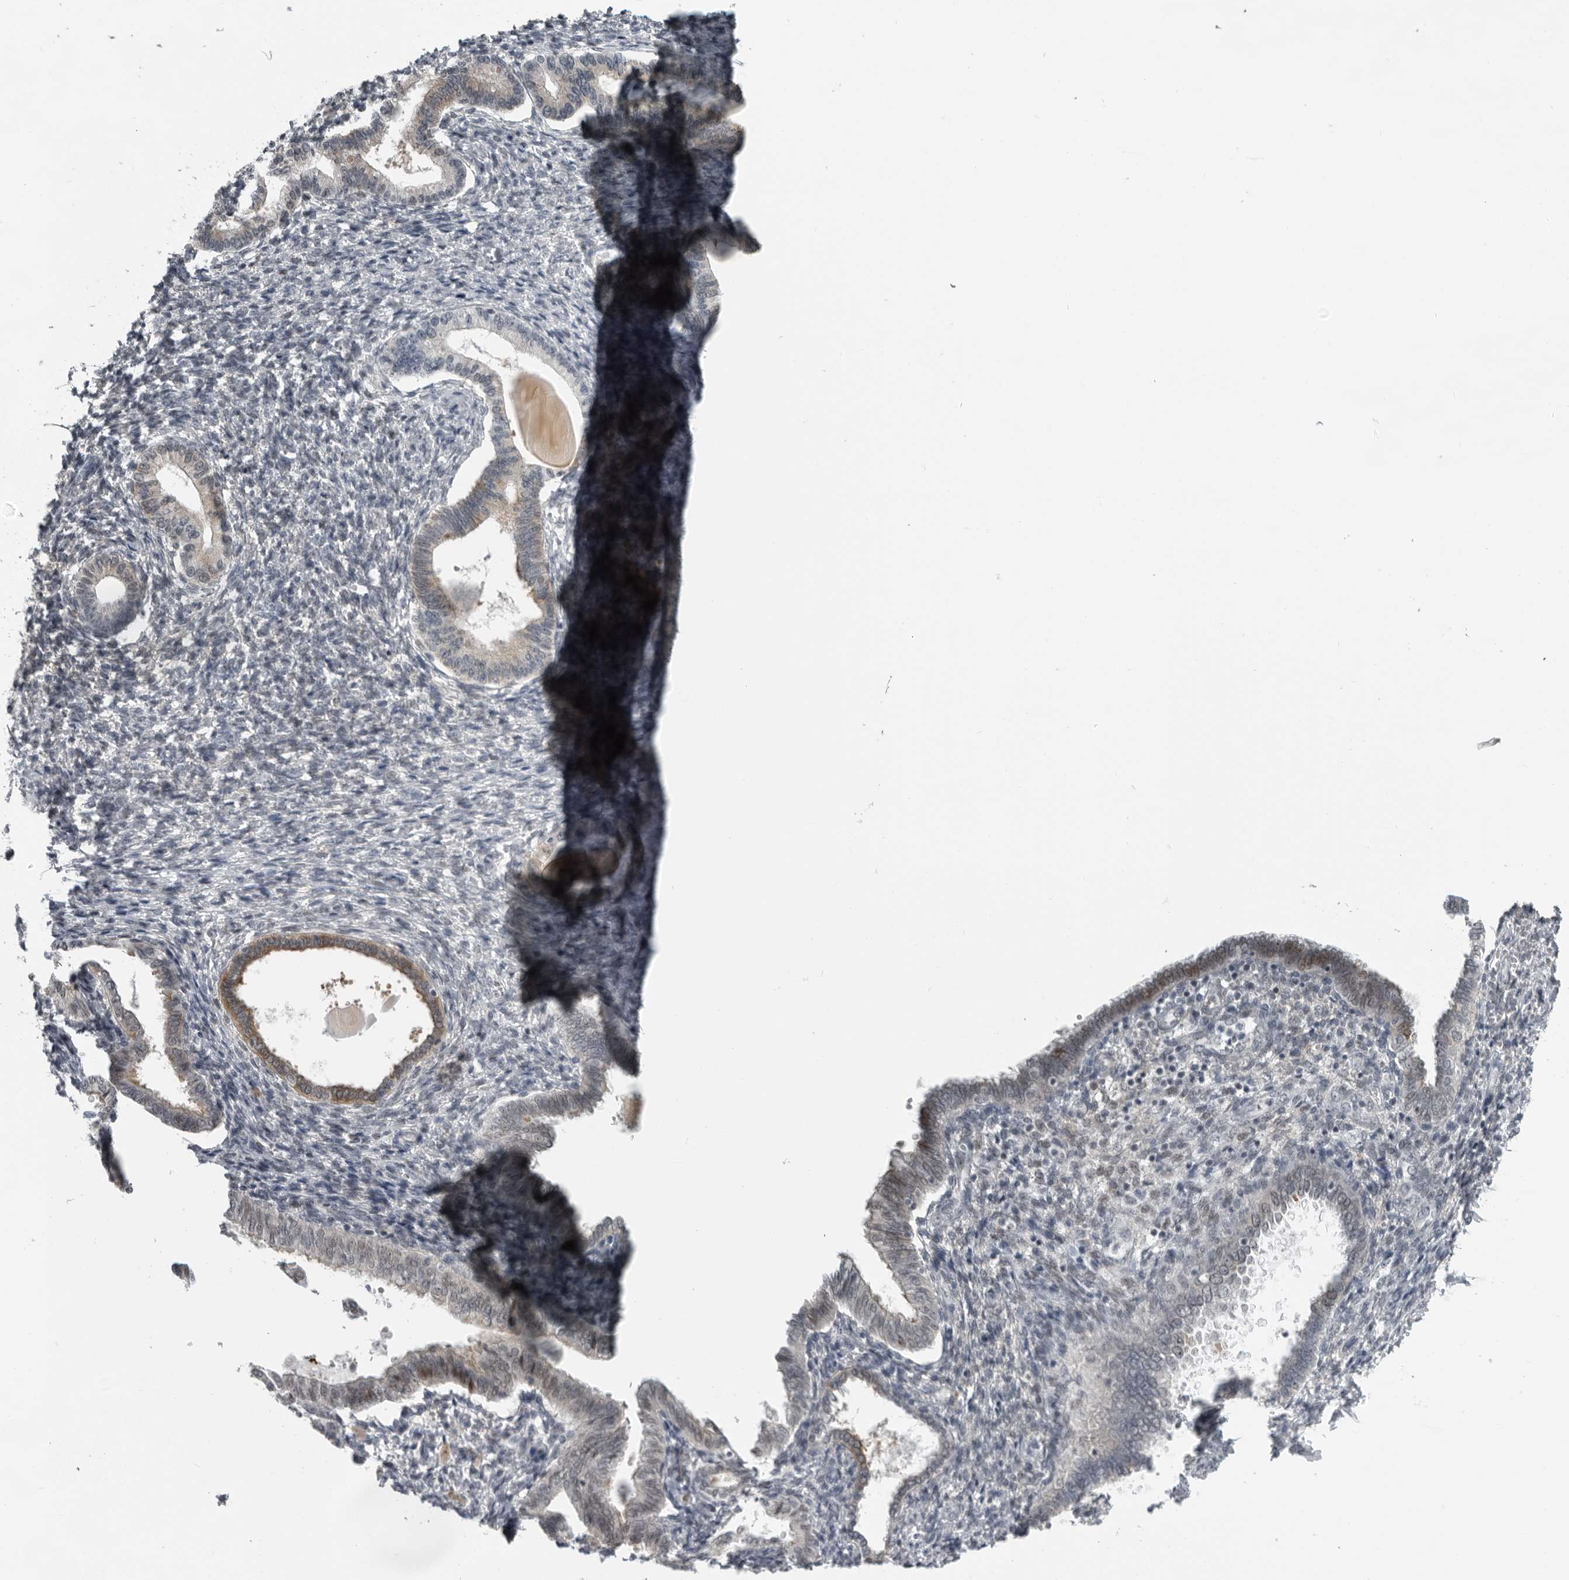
{"staining": {"intensity": "negative", "quantity": "none", "location": "none"}, "tissue": "endometrium", "cell_type": "Cells in endometrial stroma", "image_type": "normal", "snomed": [{"axis": "morphology", "description": "Normal tissue, NOS"}, {"axis": "topography", "description": "Endometrium"}], "caption": "This is an immunohistochemistry (IHC) histopathology image of unremarkable endometrium. There is no expression in cells in endometrial stroma.", "gene": "ALPK2", "patient": {"sex": "female", "age": 77}}